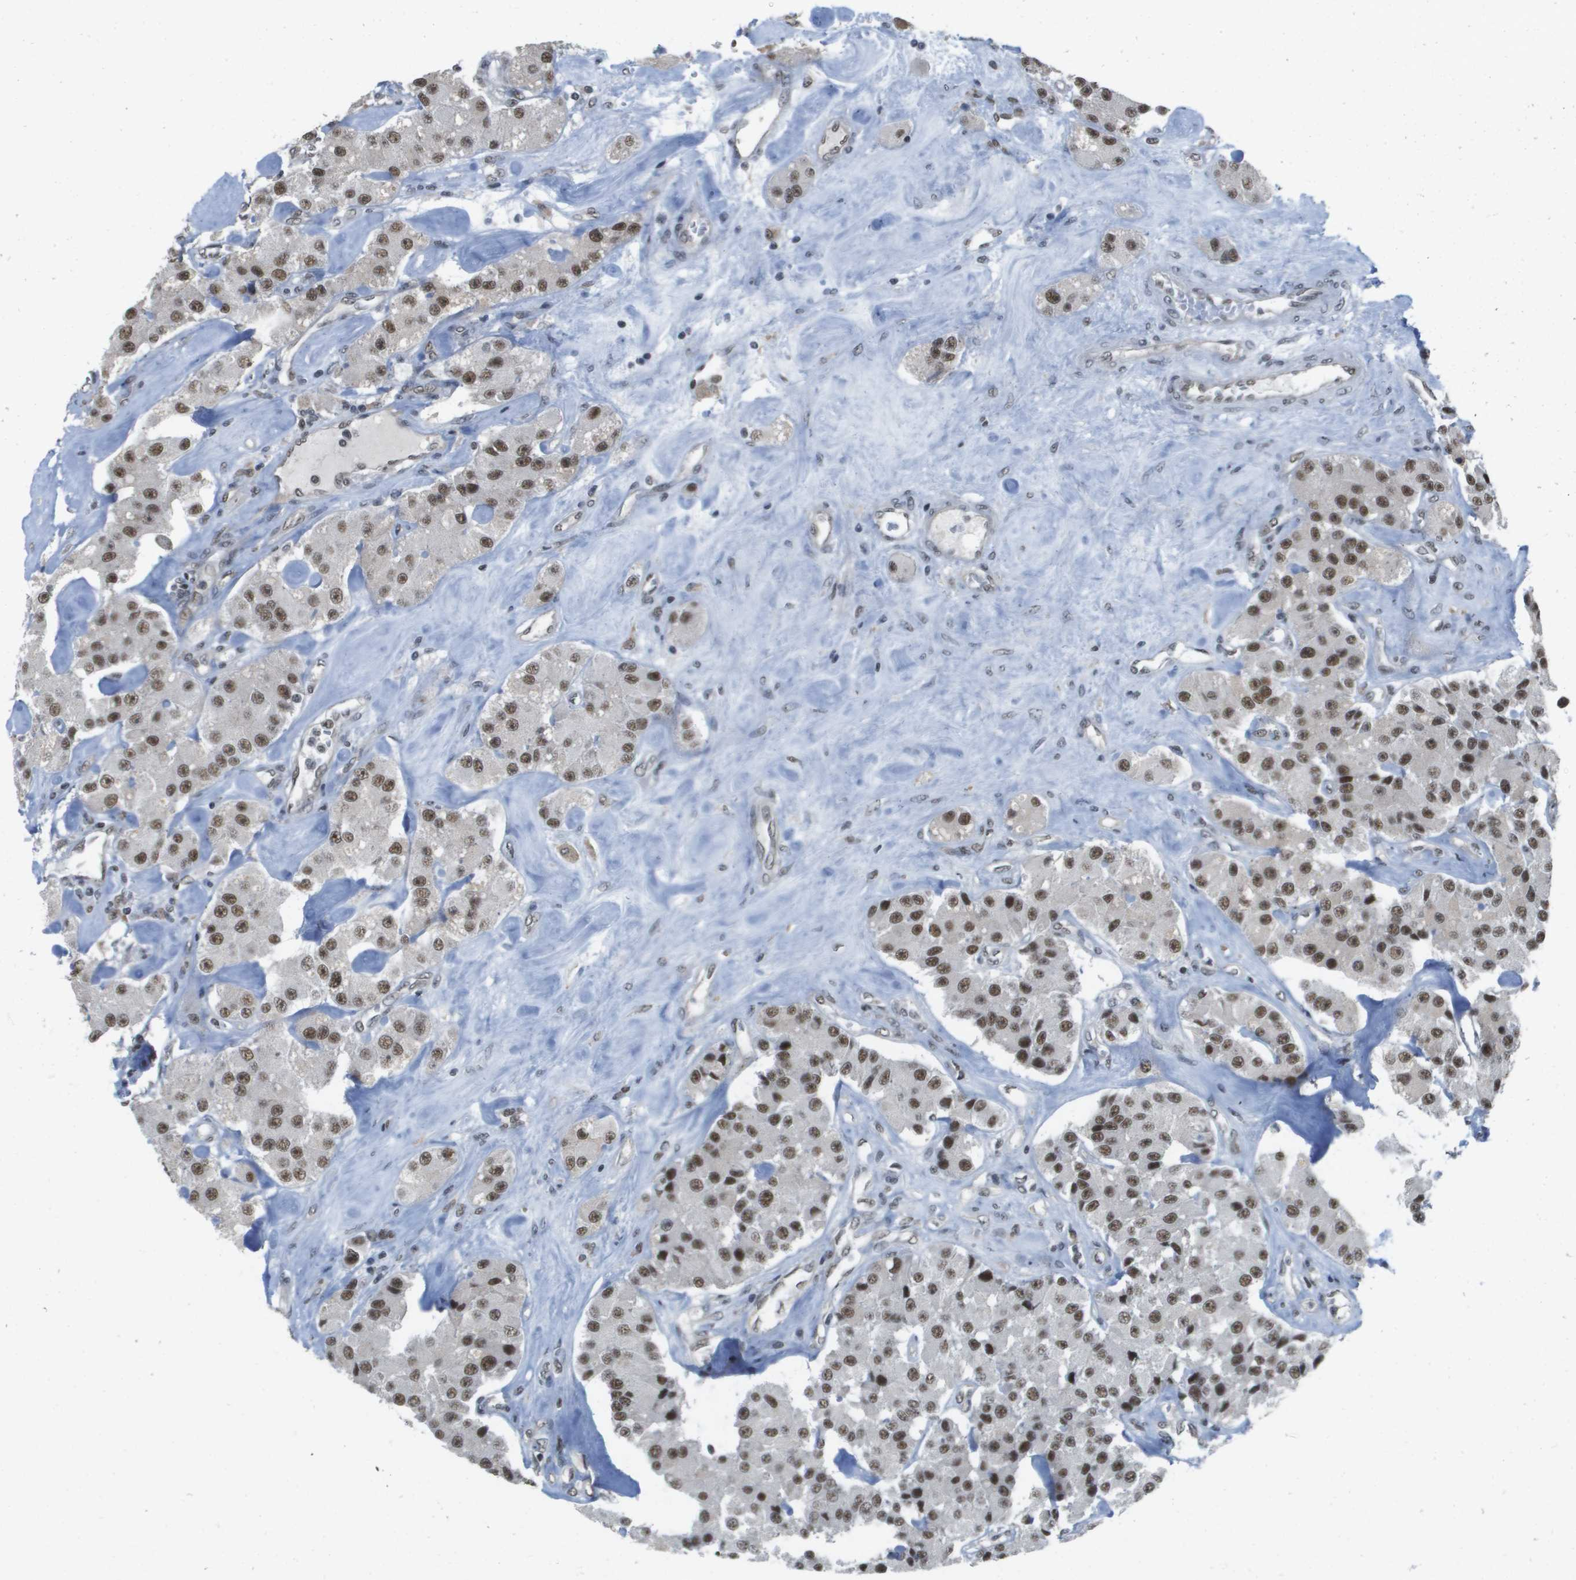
{"staining": {"intensity": "moderate", "quantity": ">75%", "location": "nuclear"}, "tissue": "carcinoid", "cell_type": "Tumor cells", "image_type": "cancer", "snomed": [{"axis": "morphology", "description": "Carcinoid, malignant, NOS"}, {"axis": "topography", "description": "Pancreas"}], "caption": "Immunohistochemical staining of carcinoid (malignant) reveals medium levels of moderate nuclear positivity in about >75% of tumor cells. The staining is performed using DAB brown chromogen to label protein expression. The nuclei are counter-stained blue using hematoxylin.", "gene": "ISY1", "patient": {"sex": "male", "age": 41}}